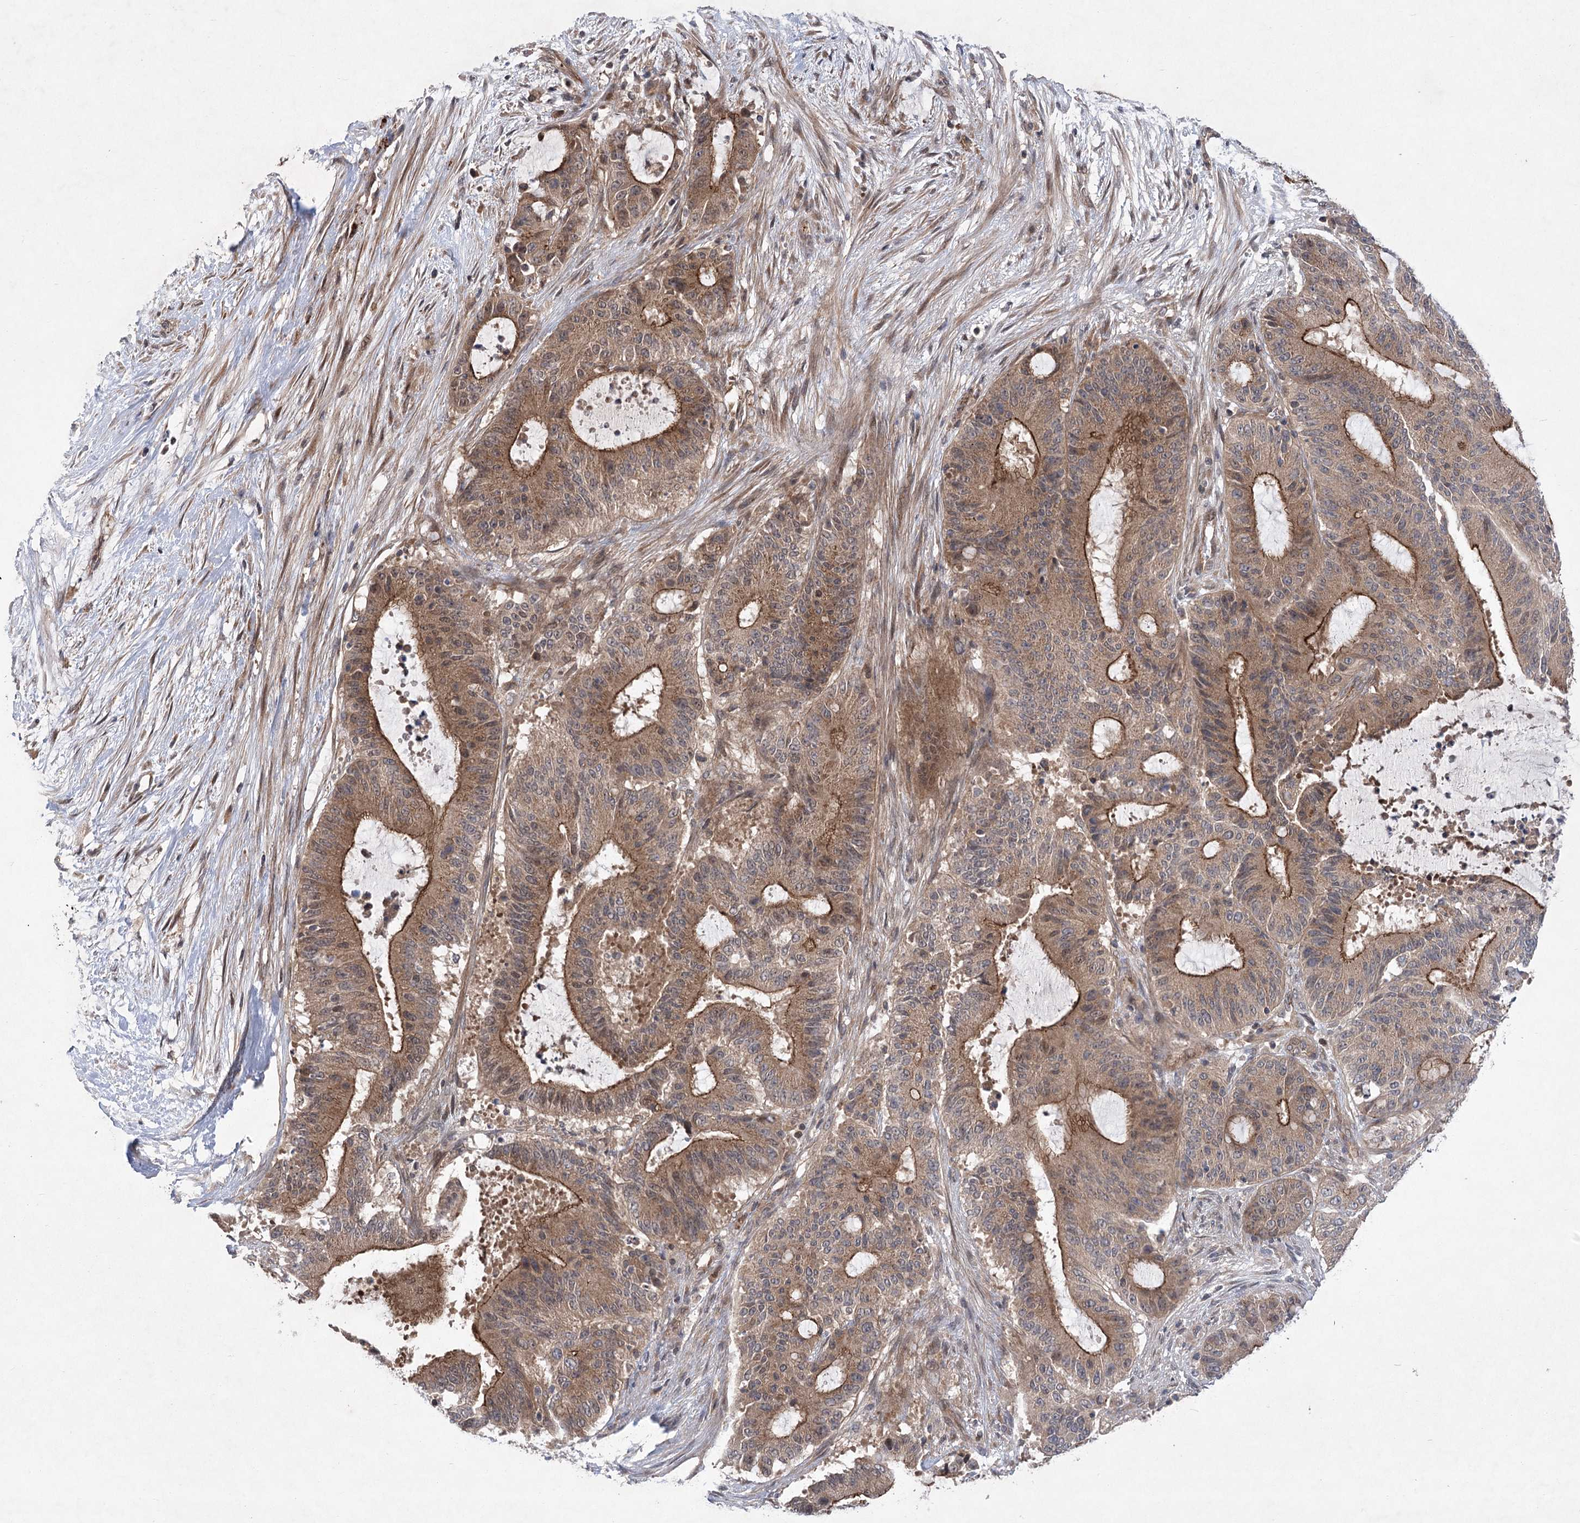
{"staining": {"intensity": "moderate", "quantity": ">75%", "location": "cytoplasmic/membranous"}, "tissue": "liver cancer", "cell_type": "Tumor cells", "image_type": "cancer", "snomed": [{"axis": "morphology", "description": "Normal tissue, NOS"}, {"axis": "morphology", "description": "Cholangiocarcinoma"}, {"axis": "topography", "description": "Liver"}, {"axis": "topography", "description": "Peripheral nerve tissue"}], "caption": "The immunohistochemical stain highlights moderate cytoplasmic/membranous staining in tumor cells of liver cancer tissue. The protein of interest is shown in brown color, while the nuclei are stained blue.", "gene": "METTL24", "patient": {"sex": "female", "age": 73}}